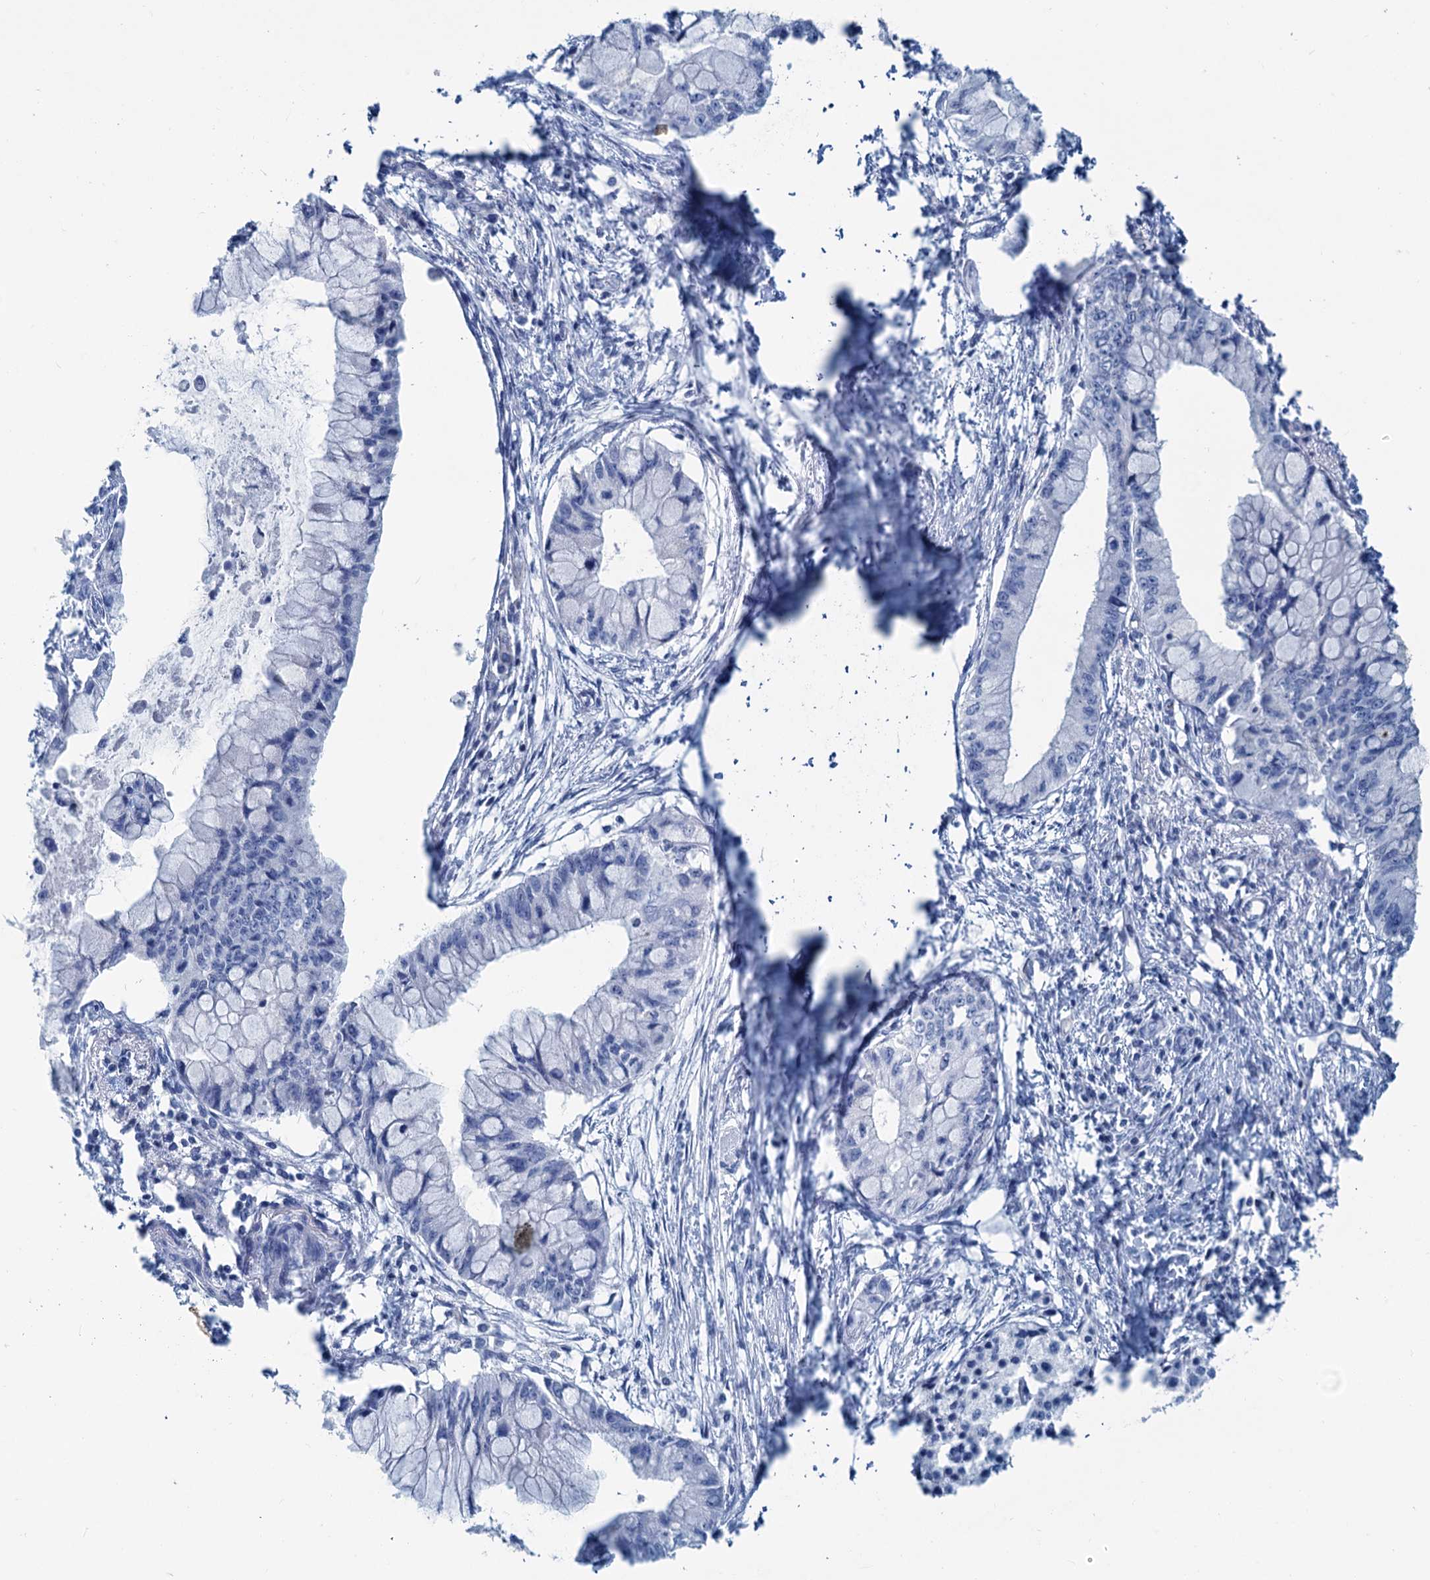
{"staining": {"intensity": "negative", "quantity": "none", "location": "none"}, "tissue": "pancreatic cancer", "cell_type": "Tumor cells", "image_type": "cancer", "snomed": [{"axis": "morphology", "description": "Adenocarcinoma, NOS"}, {"axis": "topography", "description": "Pancreas"}], "caption": "Photomicrograph shows no protein staining in tumor cells of pancreatic cancer (adenocarcinoma) tissue.", "gene": "SLC1A3", "patient": {"sex": "male", "age": 48}}